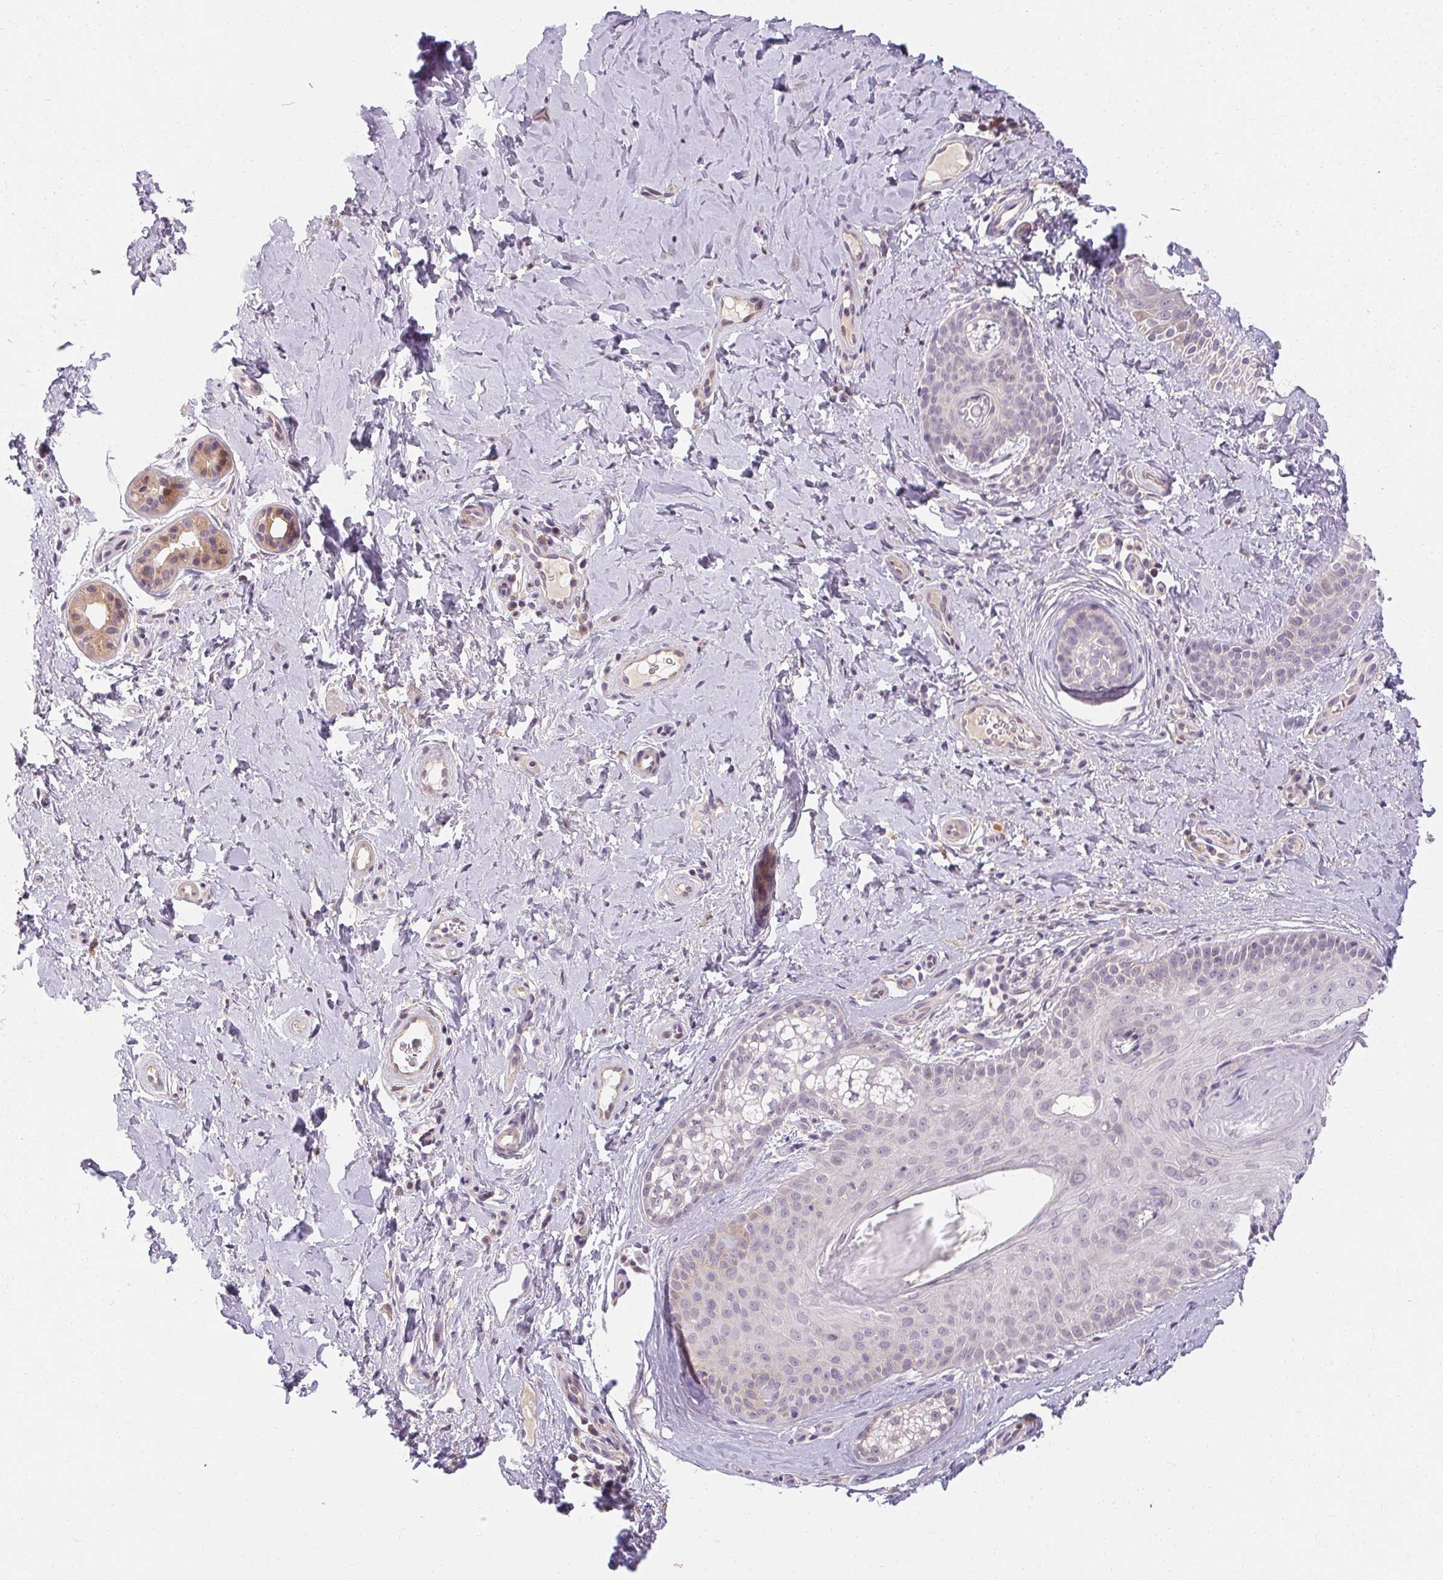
{"staining": {"intensity": "negative", "quantity": "none", "location": "none"}, "tissue": "skin cancer", "cell_type": "Tumor cells", "image_type": "cancer", "snomed": [{"axis": "morphology", "description": "Basal cell carcinoma"}, {"axis": "topography", "description": "Skin"}], "caption": "Basal cell carcinoma (skin) was stained to show a protein in brown. There is no significant expression in tumor cells.", "gene": "TMEM52B", "patient": {"sex": "male", "age": 89}}